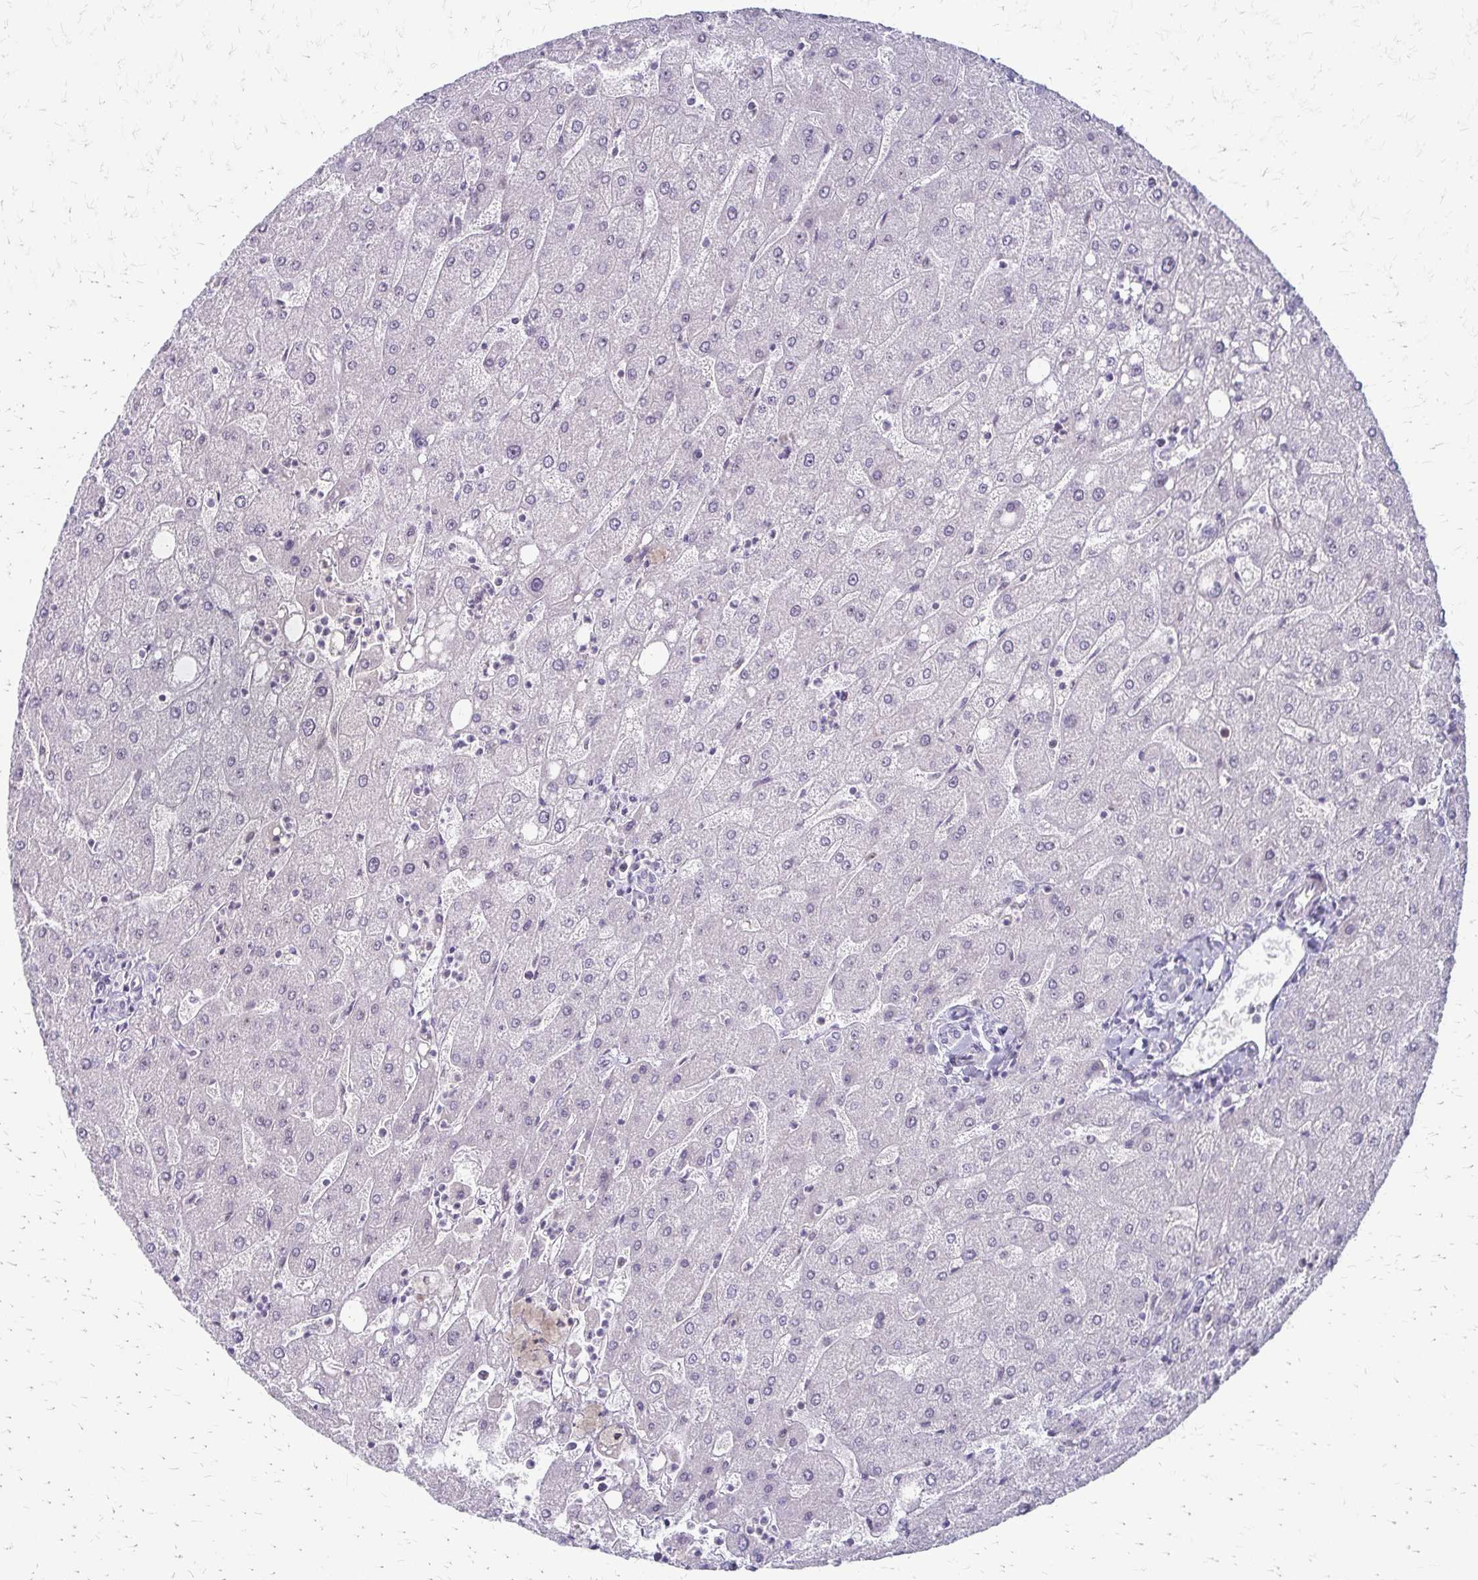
{"staining": {"intensity": "negative", "quantity": "none", "location": "none"}, "tissue": "liver", "cell_type": "Cholangiocytes", "image_type": "normal", "snomed": [{"axis": "morphology", "description": "Normal tissue, NOS"}, {"axis": "topography", "description": "Liver"}], "caption": "This is an IHC image of normal liver. There is no expression in cholangiocytes.", "gene": "EED", "patient": {"sex": "male", "age": 67}}